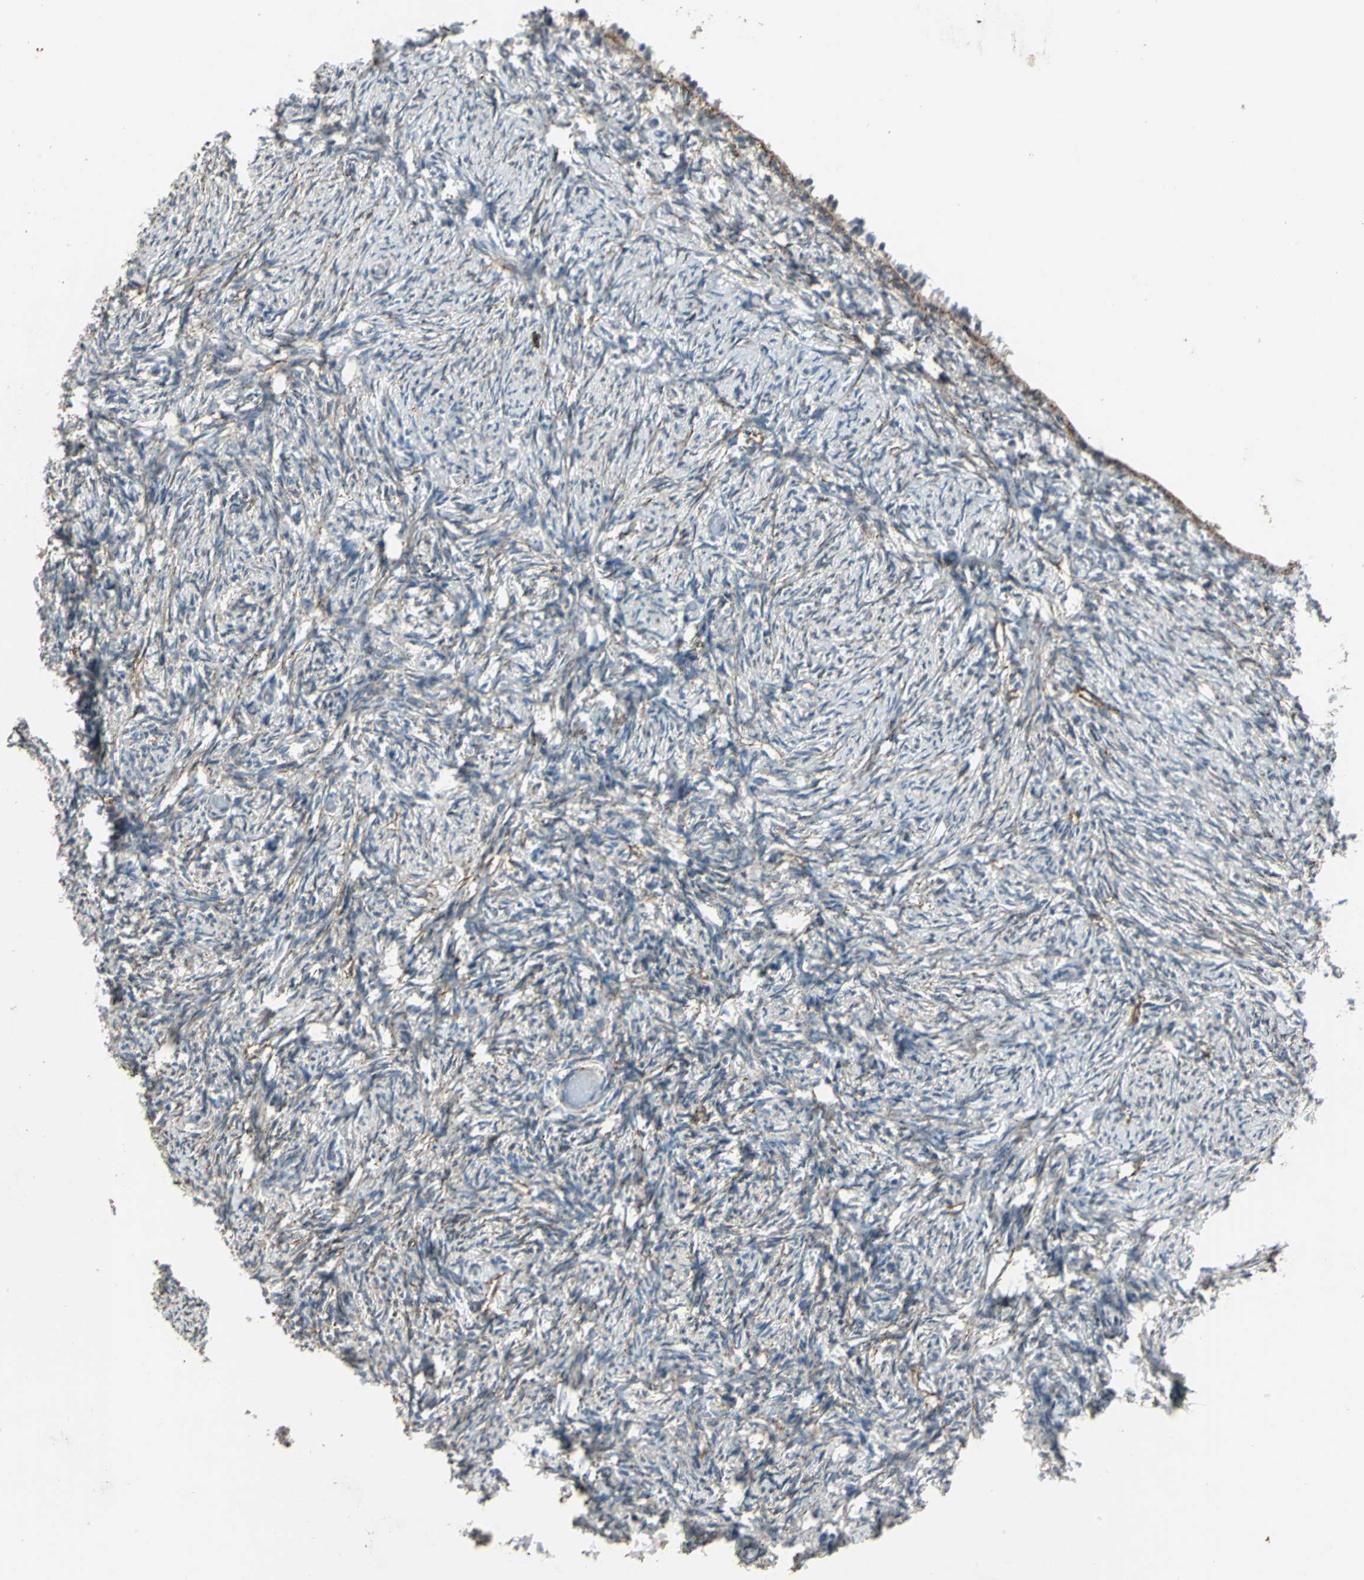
{"staining": {"intensity": "weak", "quantity": "25%-75%", "location": "cytoplasmic/membranous"}, "tissue": "ovary", "cell_type": "Ovarian stroma cells", "image_type": "normal", "snomed": [{"axis": "morphology", "description": "Normal tissue, NOS"}, {"axis": "topography", "description": "Ovary"}], "caption": "Brown immunohistochemical staining in unremarkable ovary shows weak cytoplasmic/membranous positivity in approximately 25%-75% of ovarian stroma cells. The protein of interest is stained brown, and the nuclei are stained in blue (DAB (3,3'-diaminobenzidine) IHC with brightfield microscopy, high magnification).", "gene": "DNAJB4", "patient": {"sex": "female", "age": 60}}